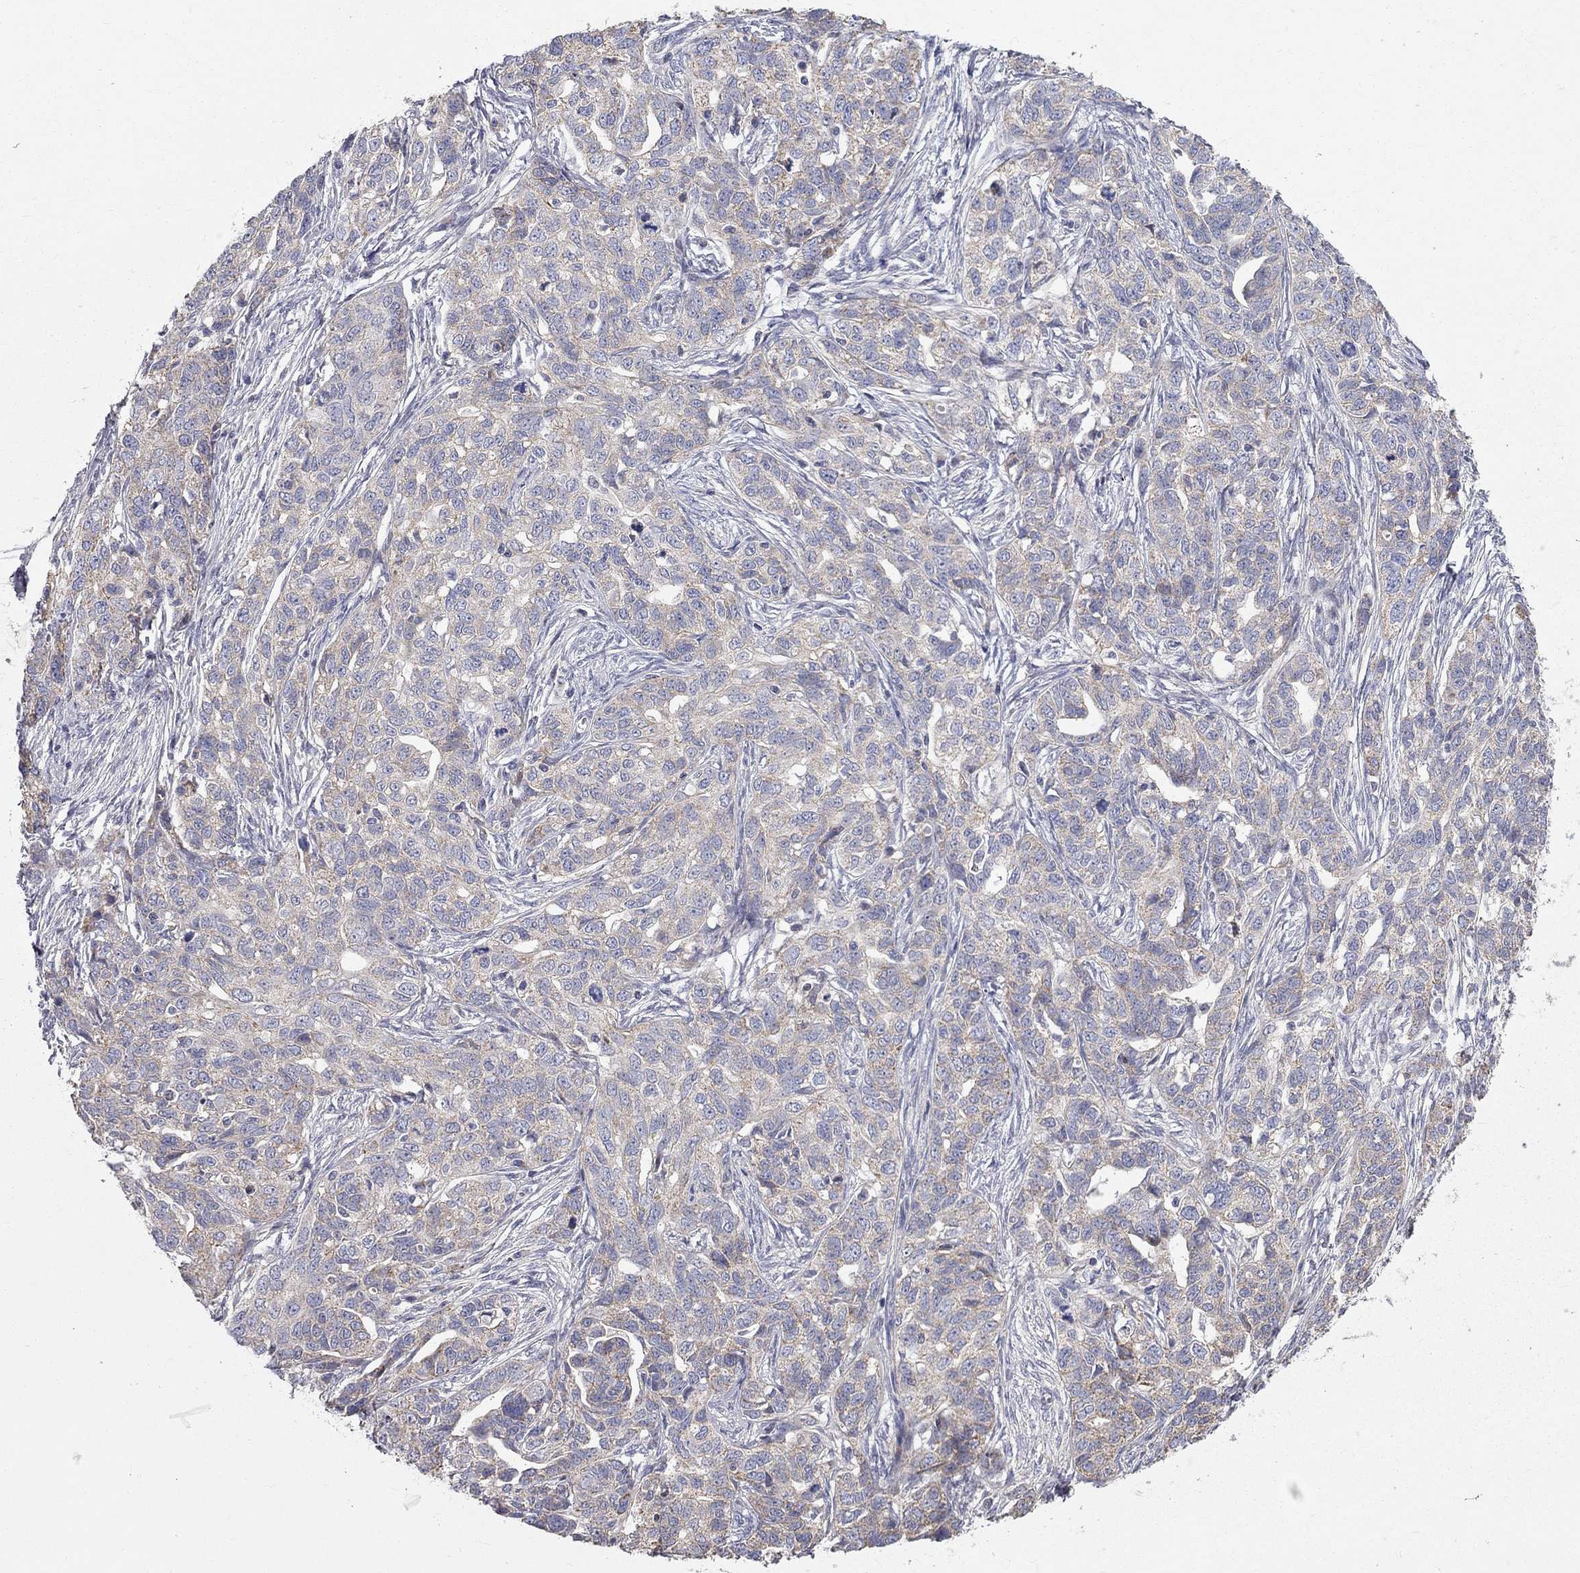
{"staining": {"intensity": "weak", "quantity": "25%-75%", "location": "cytoplasmic/membranous"}, "tissue": "ovarian cancer", "cell_type": "Tumor cells", "image_type": "cancer", "snomed": [{"axis": "morphology", "description": "Cystadenocarcinoma, serous, NOS"}, {"axis": "topography", "description": "Ovary"}], "caption": "Ovarian cancer stained for a protein (brown) demonstrates weak cytoplasmic/membranous positive staining in about 25%-75% of tumor cells.", "gene": "KANSL1L", "patient": {"sex": "female", "age": 71}}